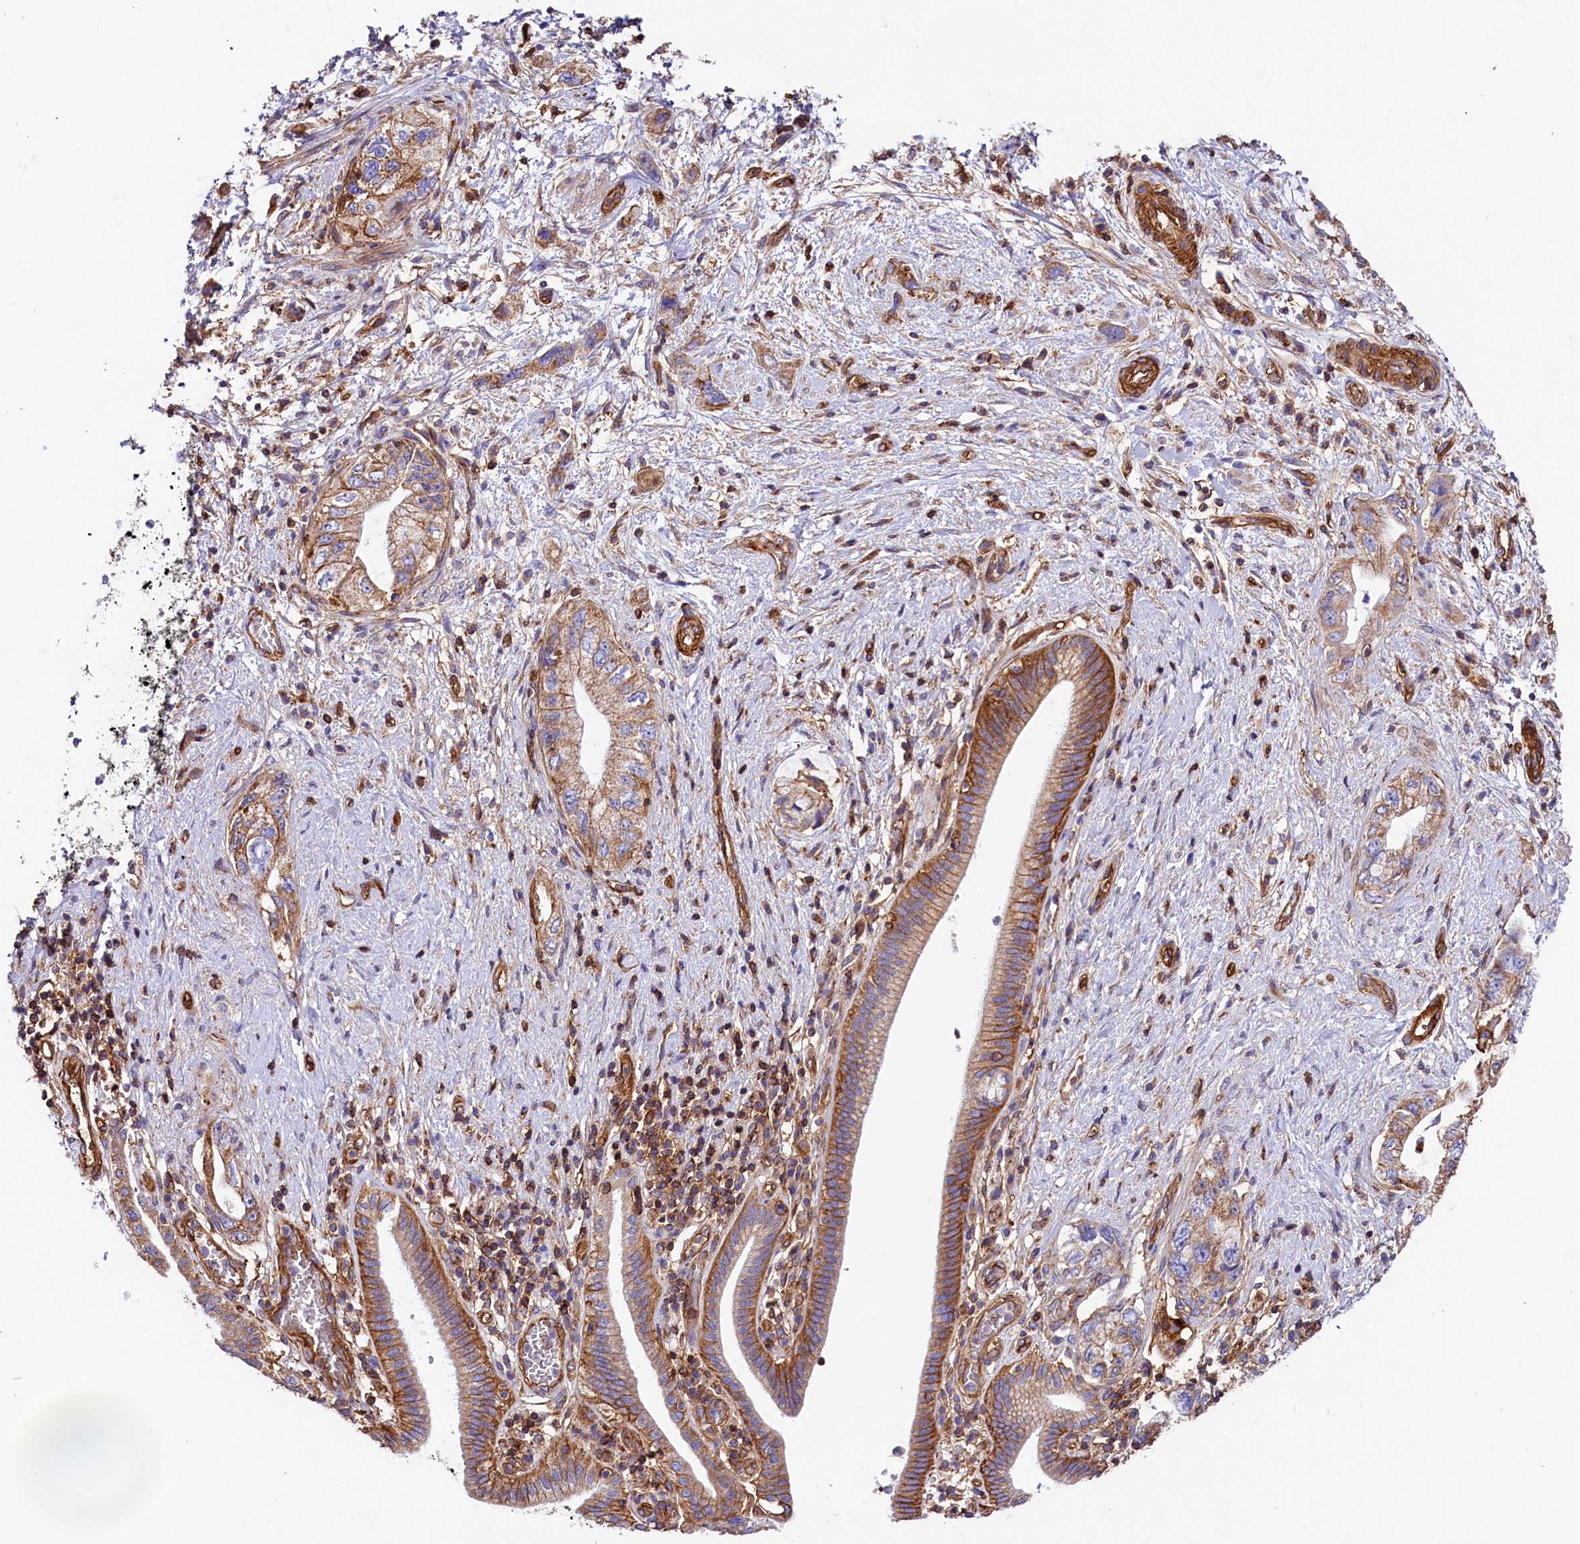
{"staining": {"intensity": "moderate", "quantity": ">75%", "location": "cytoplasmic/membranous"}, "tissue": "pancreatic cancer", "cell_type": "Tumor cells", "image_type": "cancer", "snomed": [{"axis": "morphology", "description": "Adenocarcinoma, NOS"}, {"axis": "topography", "description": "Pancreas"}], "caption": "A brown stain labels moderate cytoplasmic/membranous expression of a protein in human adenocarcinoma (pancreatic) tumor cells. The staining was performed using DAB (3,3'-diaminobenzidine) to visualize the protein expression in brown, while the nuclei were stained in blue with hematoxylin (Magnification: 20x).", "gene": "ATP2B4", "patient": {"sex": "female", "age": 73}}